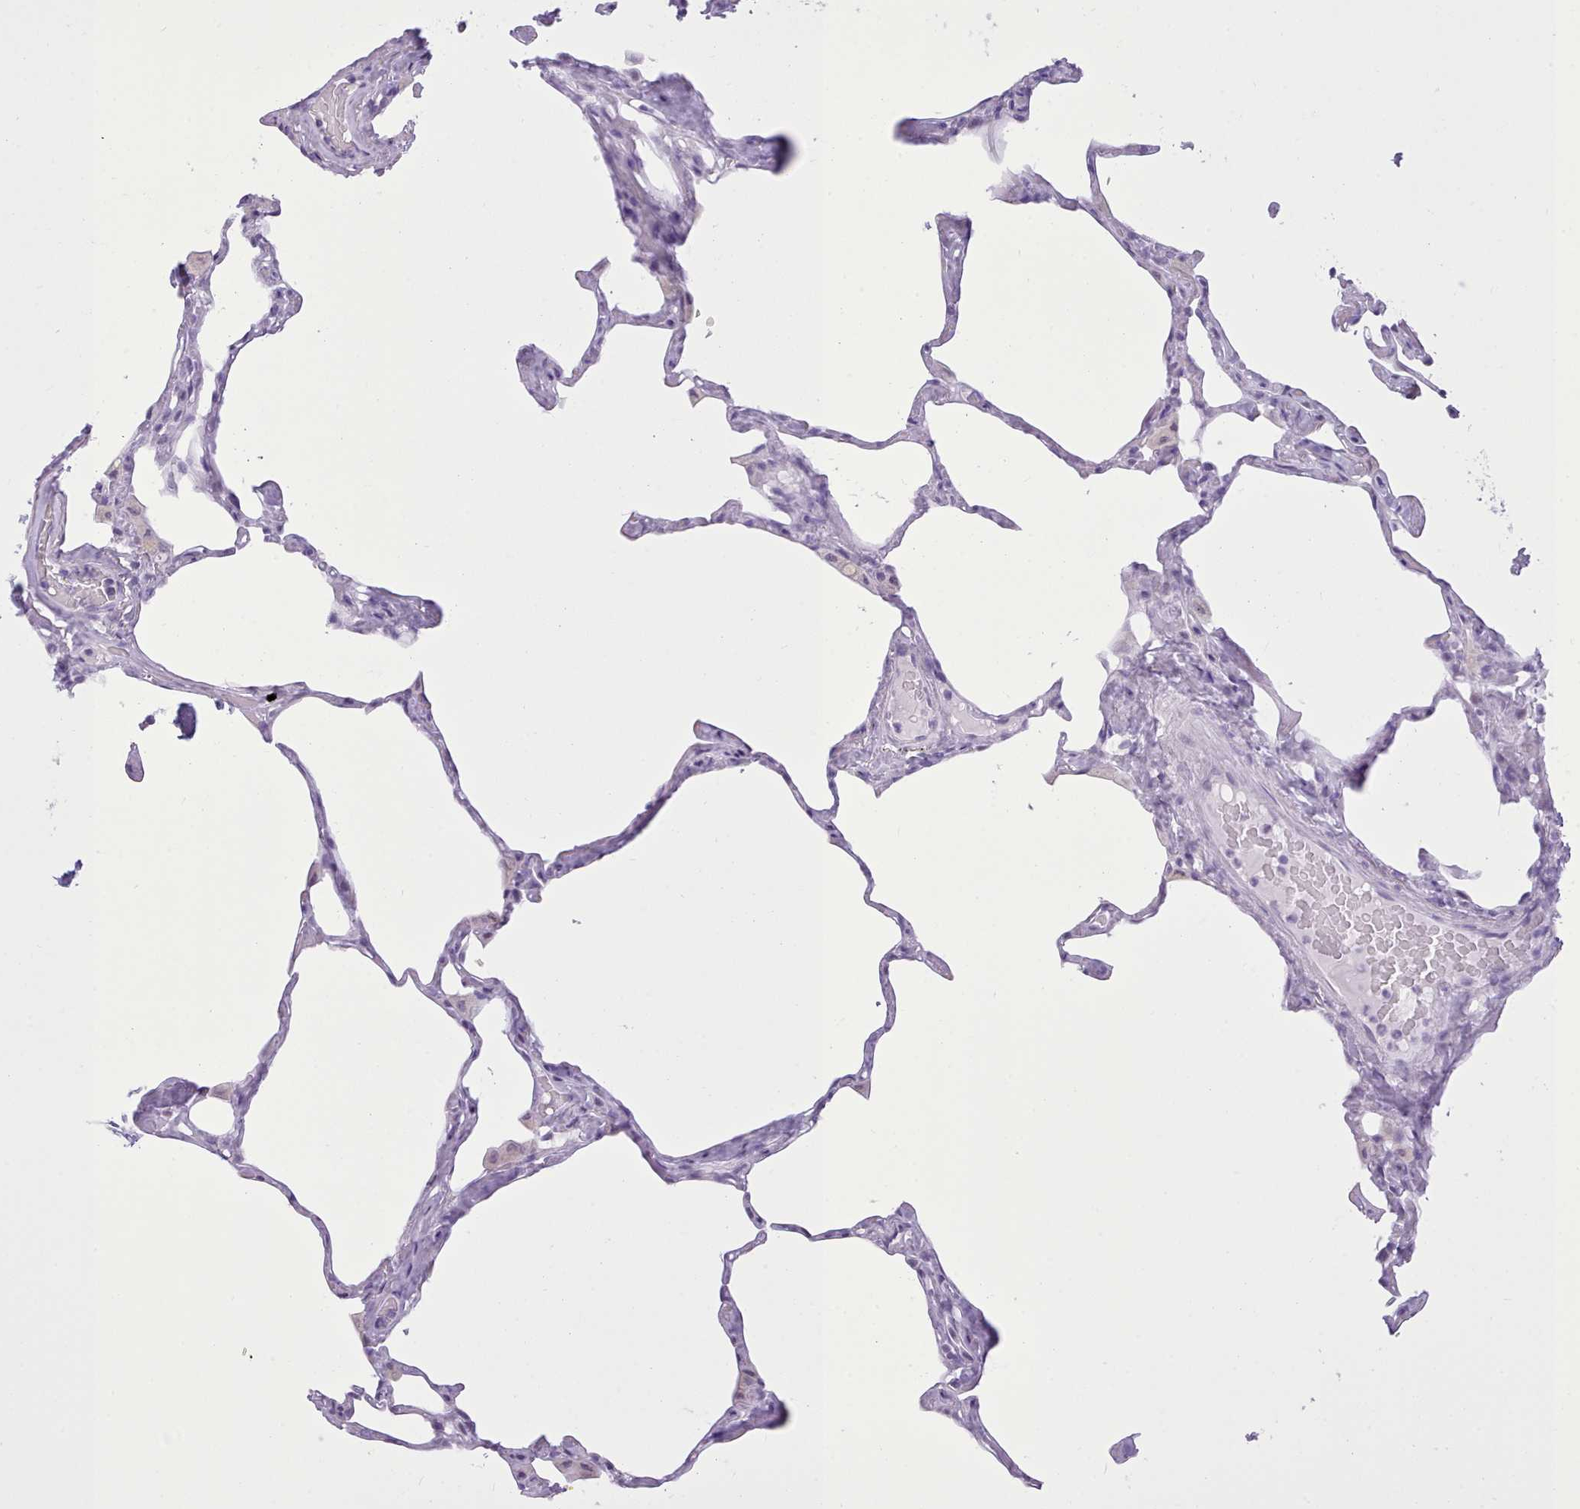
{"staining": {"intensity": "negative", "quantity": "none", "location": "none"}, "tissue": "lung", "cell_type": "Alveolar cells", "image_type": "normal", "snomed": [{"axis": "morphology", "description": "Normal tissue, NOS"}, {"axis": "topography", "description": "Lung"}], "caption": "The micrograph demonstrates no staining of alveolar cells in benign lung. (DAB immunohistochemistry (IHC), high magnification).", "gene": "FBXO48", "patient": {"sex": "male", "age": 65}}